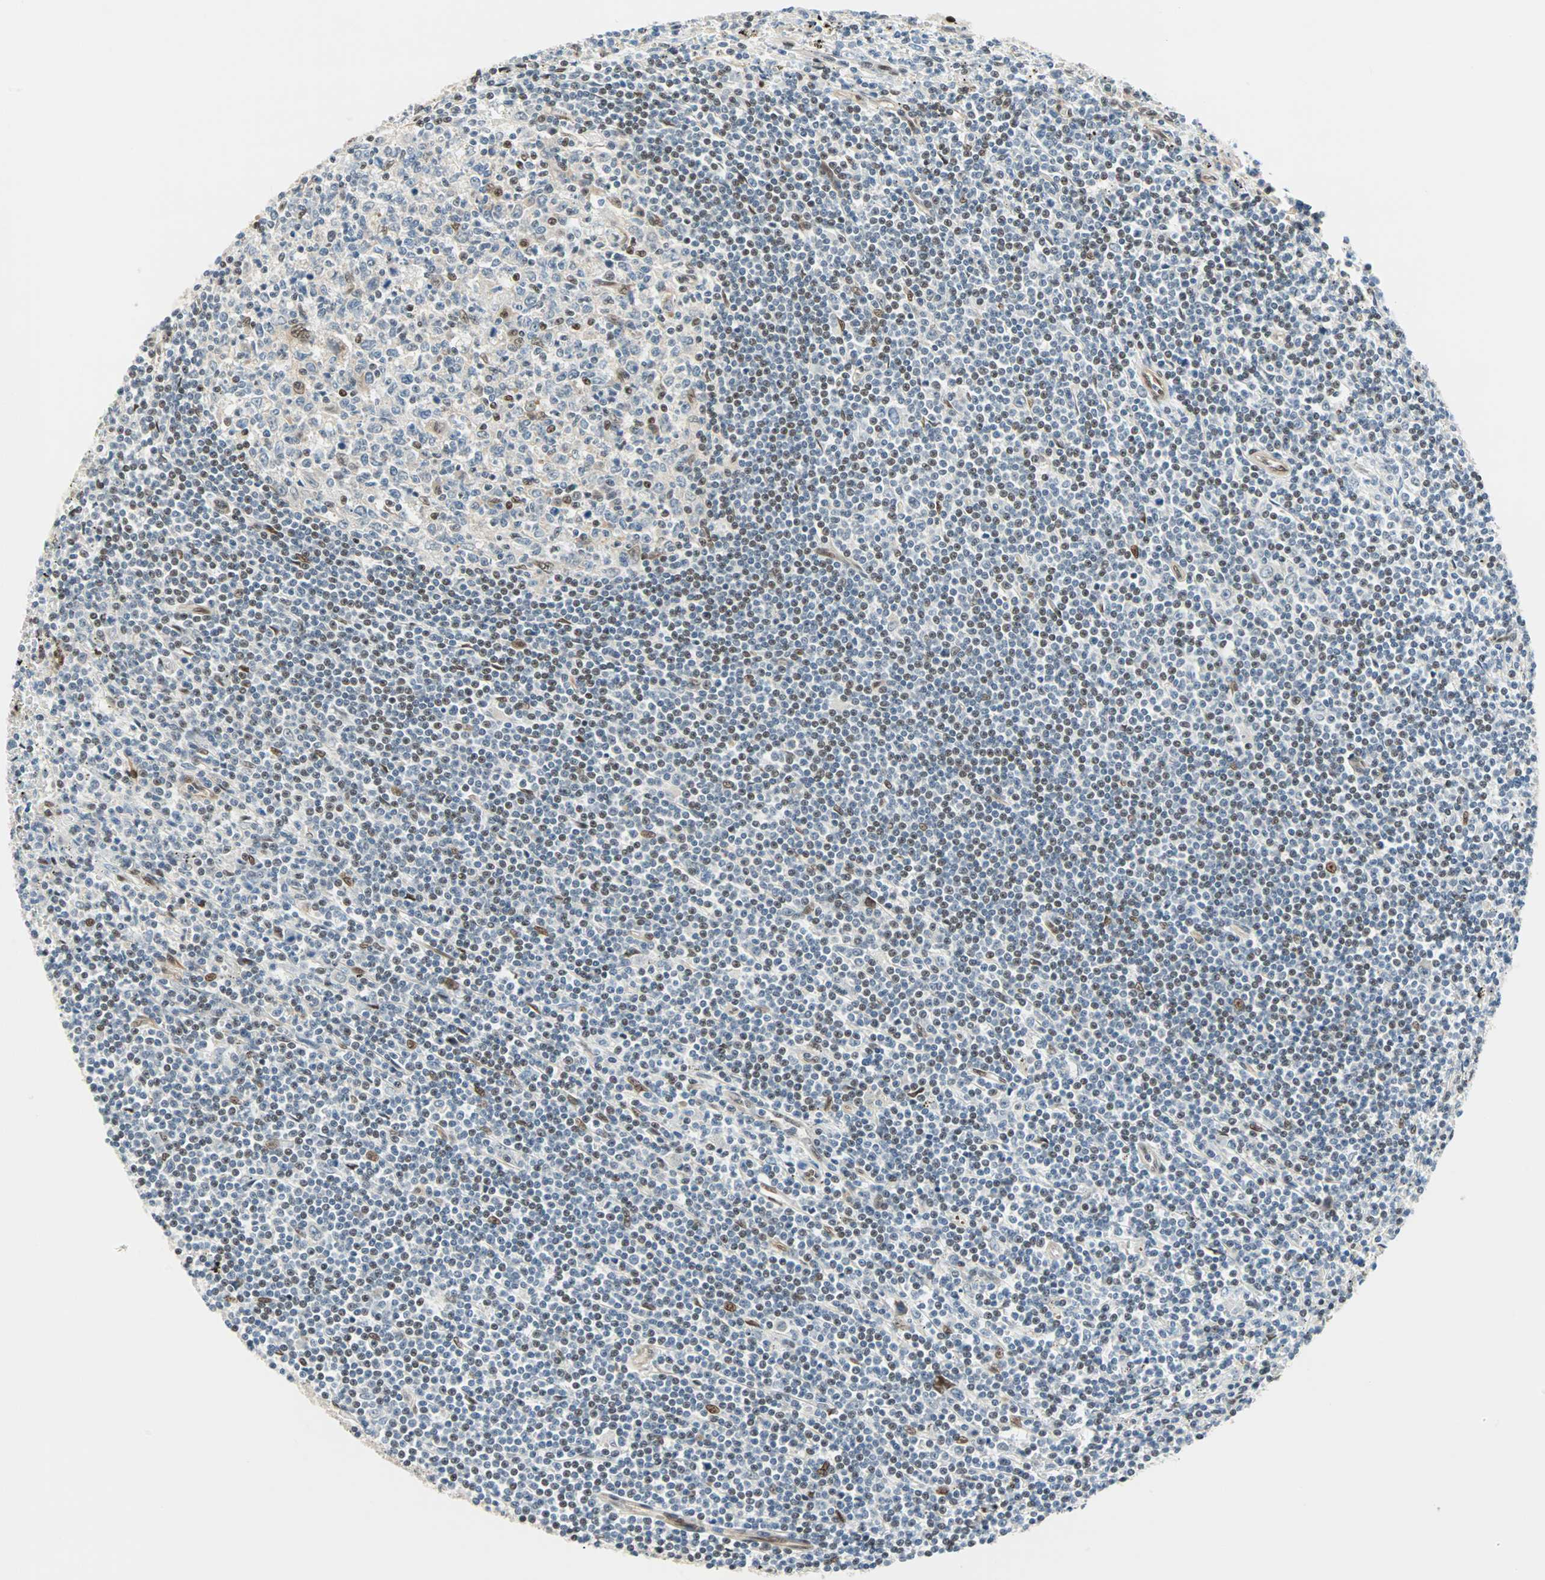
{"staining": {"intensity": "moderate", "quantity": "25%-75%", "location": "nuclear"}, "tissue": "lymphoma", "cell_type": "Tumor cells", "image_type": "cancer", "snomed": [{"axis": "morphology", "description": "Malignant lymphoma, non-Hodgkin's type, Low grade"}, {"axis": "topography", "description": "Spleen"}], "caption": "Malignant lymphoma, non-Hodgkin's type (low-grade) stained with a protein marker reveals moderate staining in tumor cells.", "gene": "WWTR1", "patient": {"sex": "male", "age": 76}}